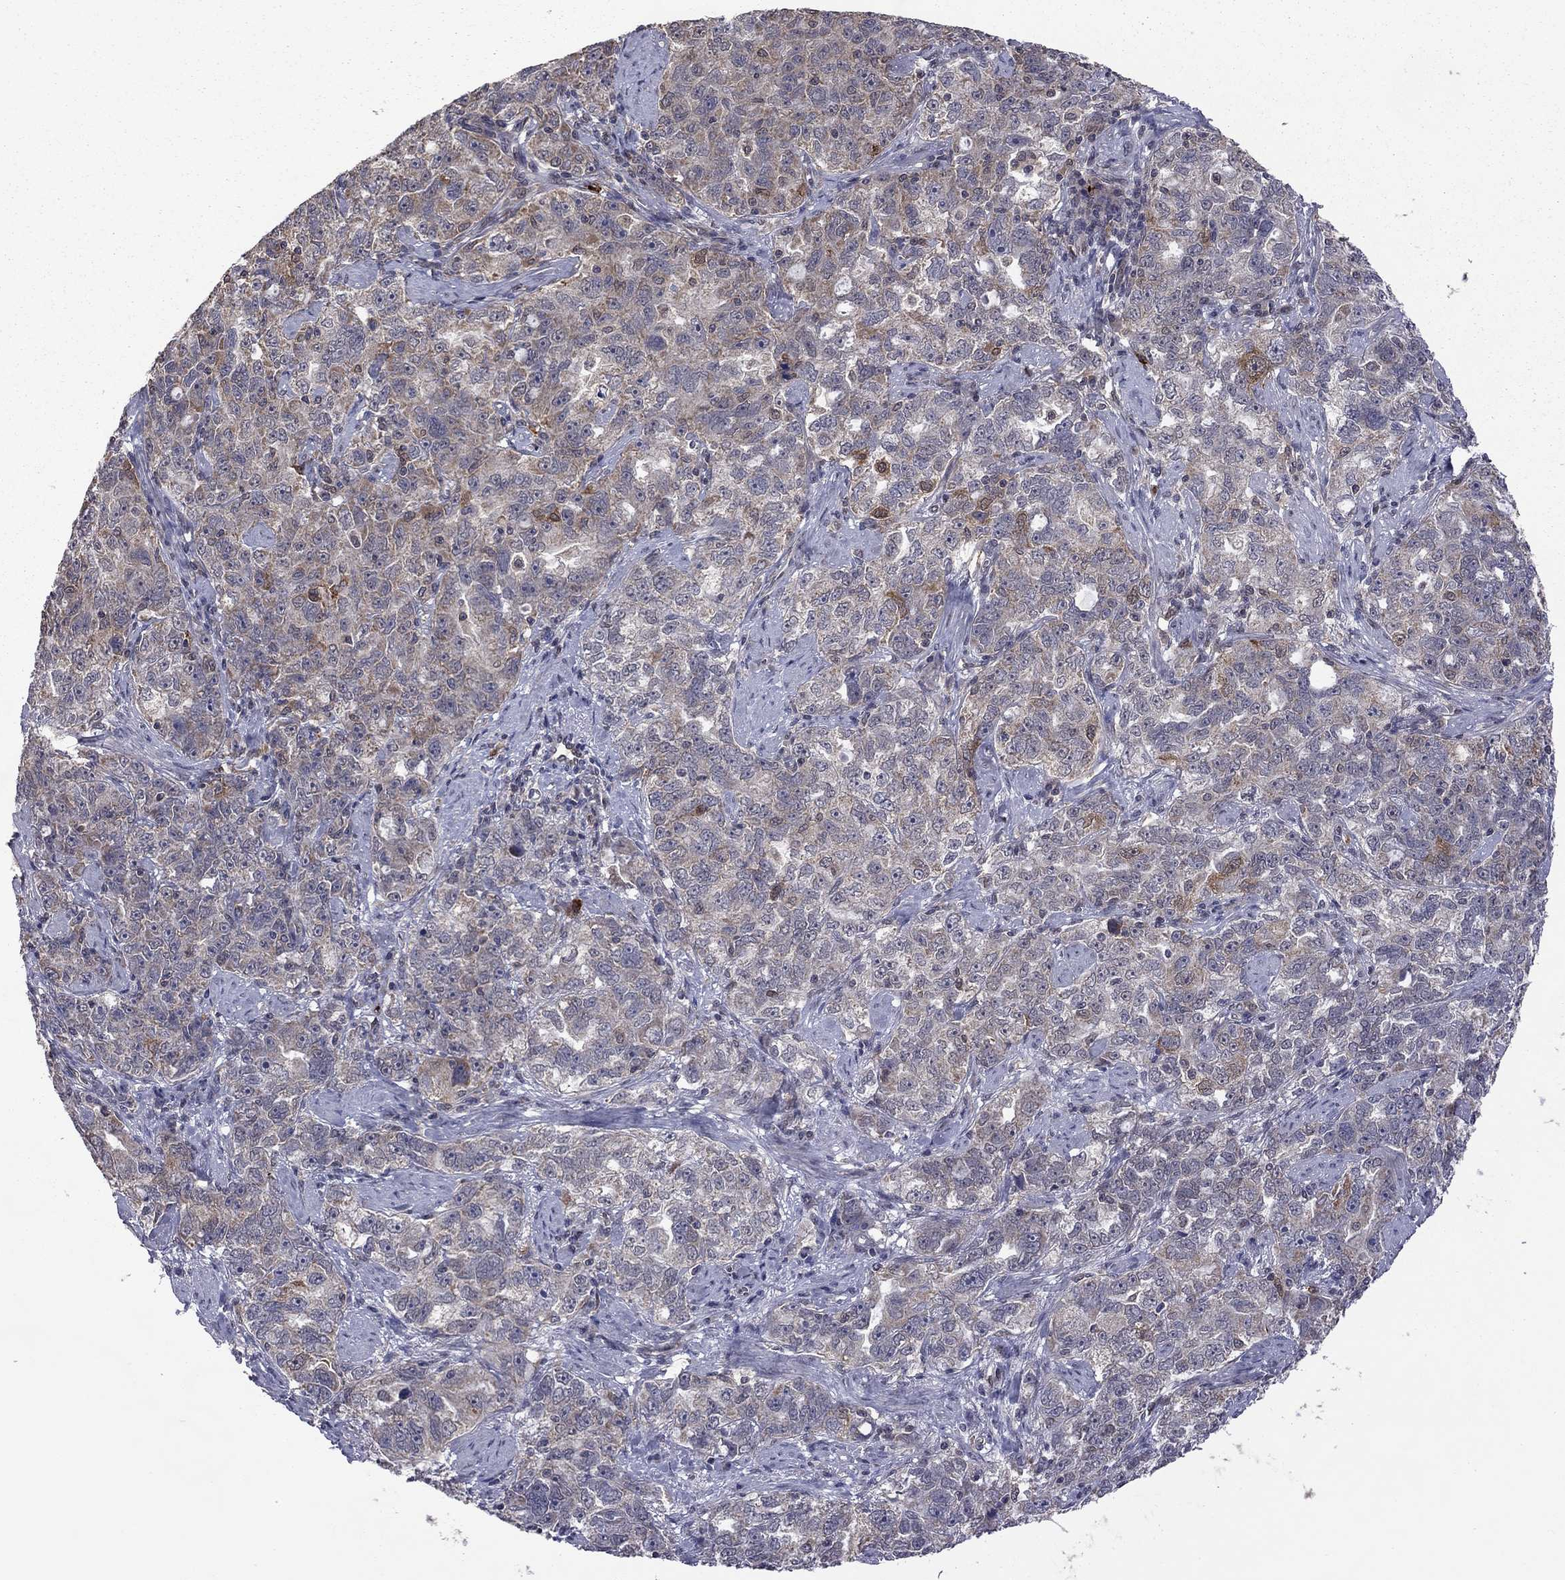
{"staining": {"intensity": "moderate", "quantity": "<25%", "location": "cytoplasmic/membranous"}, "tissue": "ovarian cancer", "cell_type": "Tumor cells", "image_type": "cancer", "snomed": [{"axis": "morphology", "description": "Cystadenocarcinoma, serous, NOS"}, {"axis": "topography", "description": "Ovary"}], "caption": "A micrograph of ovarian cancer stained for a protein demonstrates moderate cytoplasmic/membranous brown staining in tumor cells.", "gene": "GPAA1", "patient": {"sex": "female", "age": 51}}